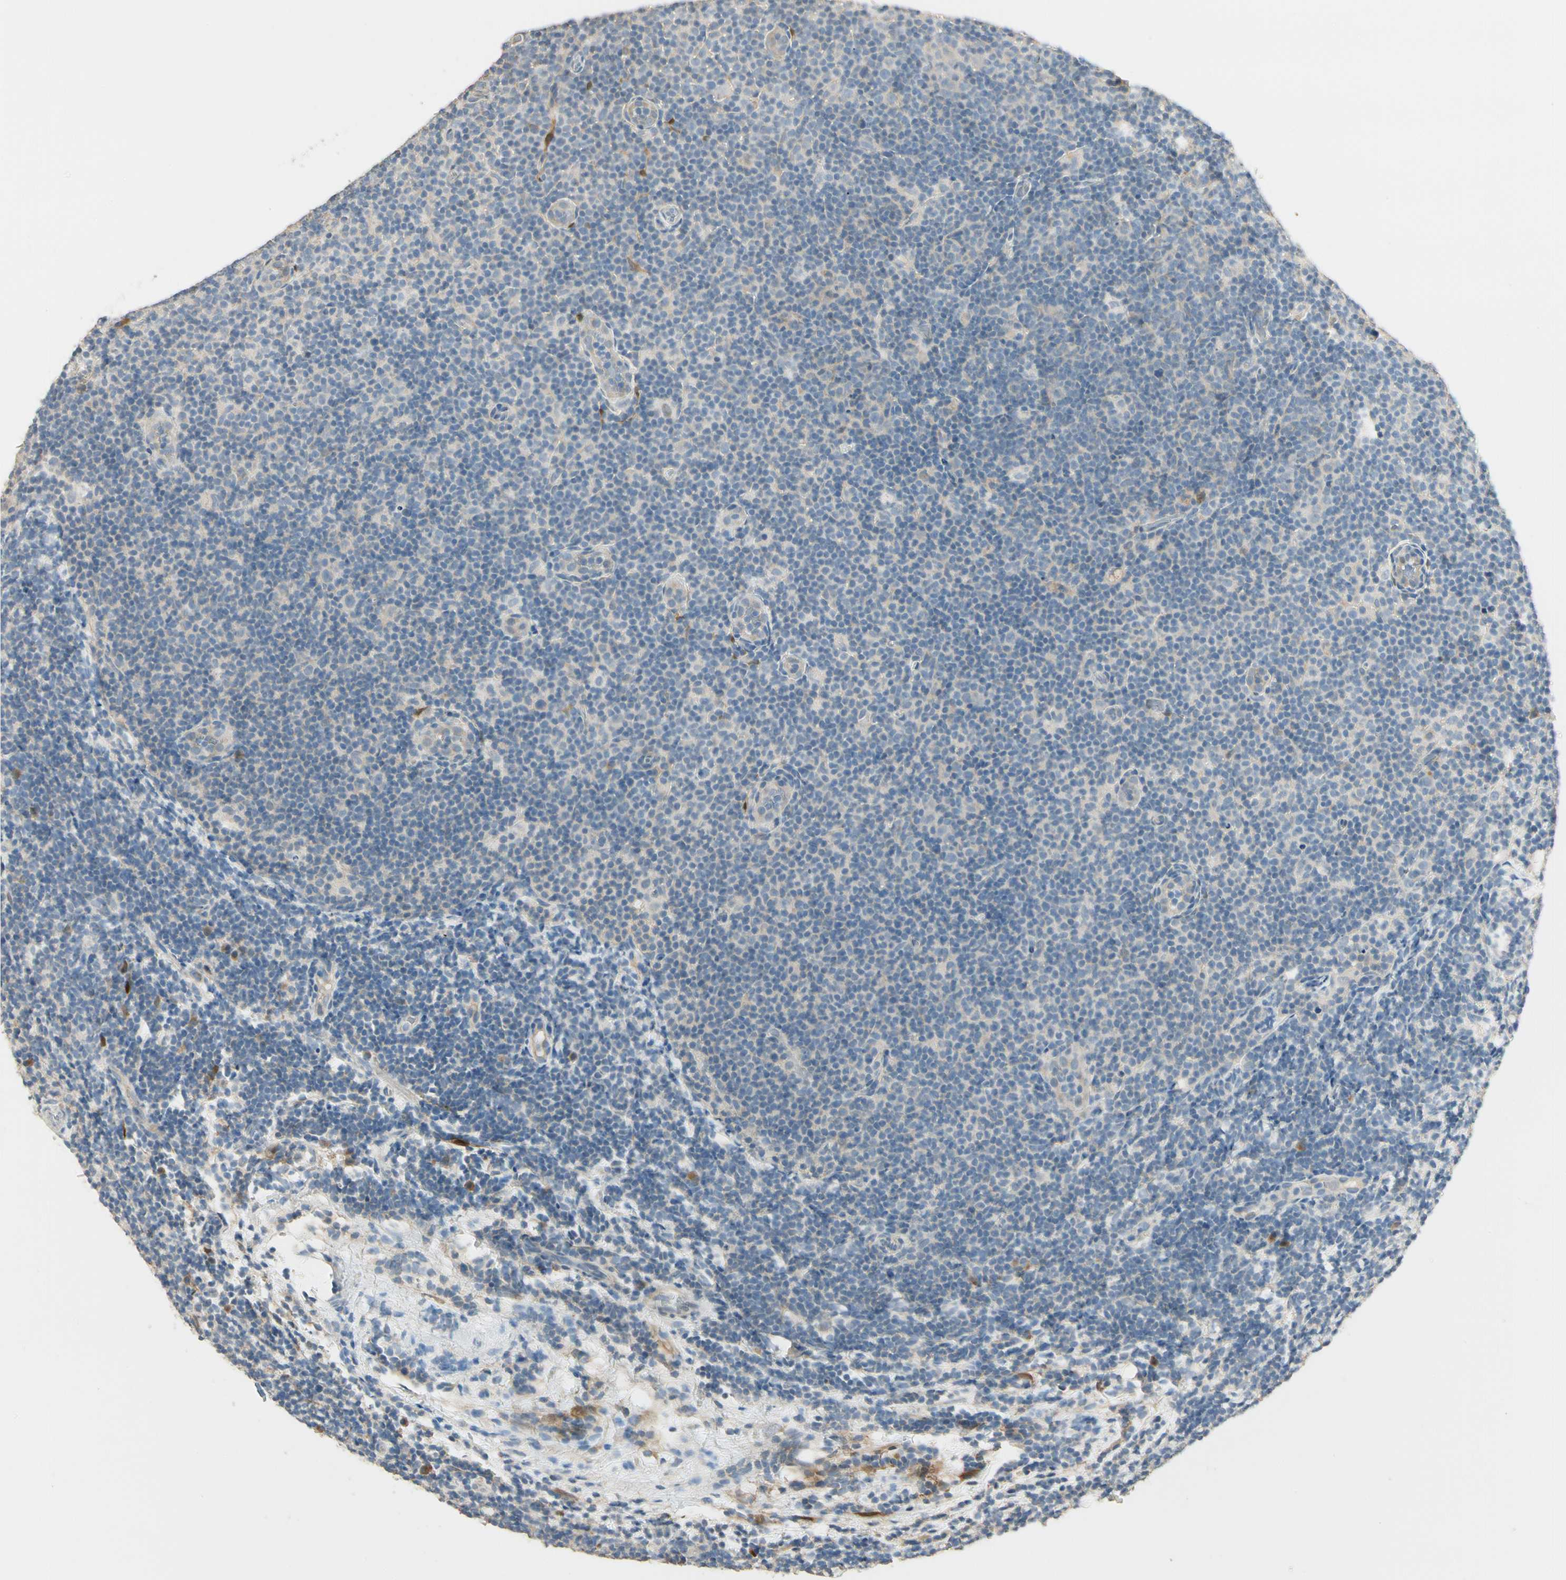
{"staining": {"intensity": "negative", "quantity": "none", "location": "none"}, "tissue": "lymphoma", "cell_type": "Tumor cells", "image_type": "cancer", "snomed": [{"axis": "morphology", "description": "Malignant lymphoma, non-Hodgkin's type, Low grade"}, {"axis": "topography", "description": "Lymph node"}], "caption": "Immunohistochemical staining of human lymphoma exhibits no significant positivity in tumor cells. (Stains: DAB (3,3'-diaminobenzidine) immunohistochemistry (IHC) with hematoxylin counter stain, Microscopy: brightfield microscopy at high magnification).", "gene": "GNE", "patient": {"sex": "male", "age": 83}}